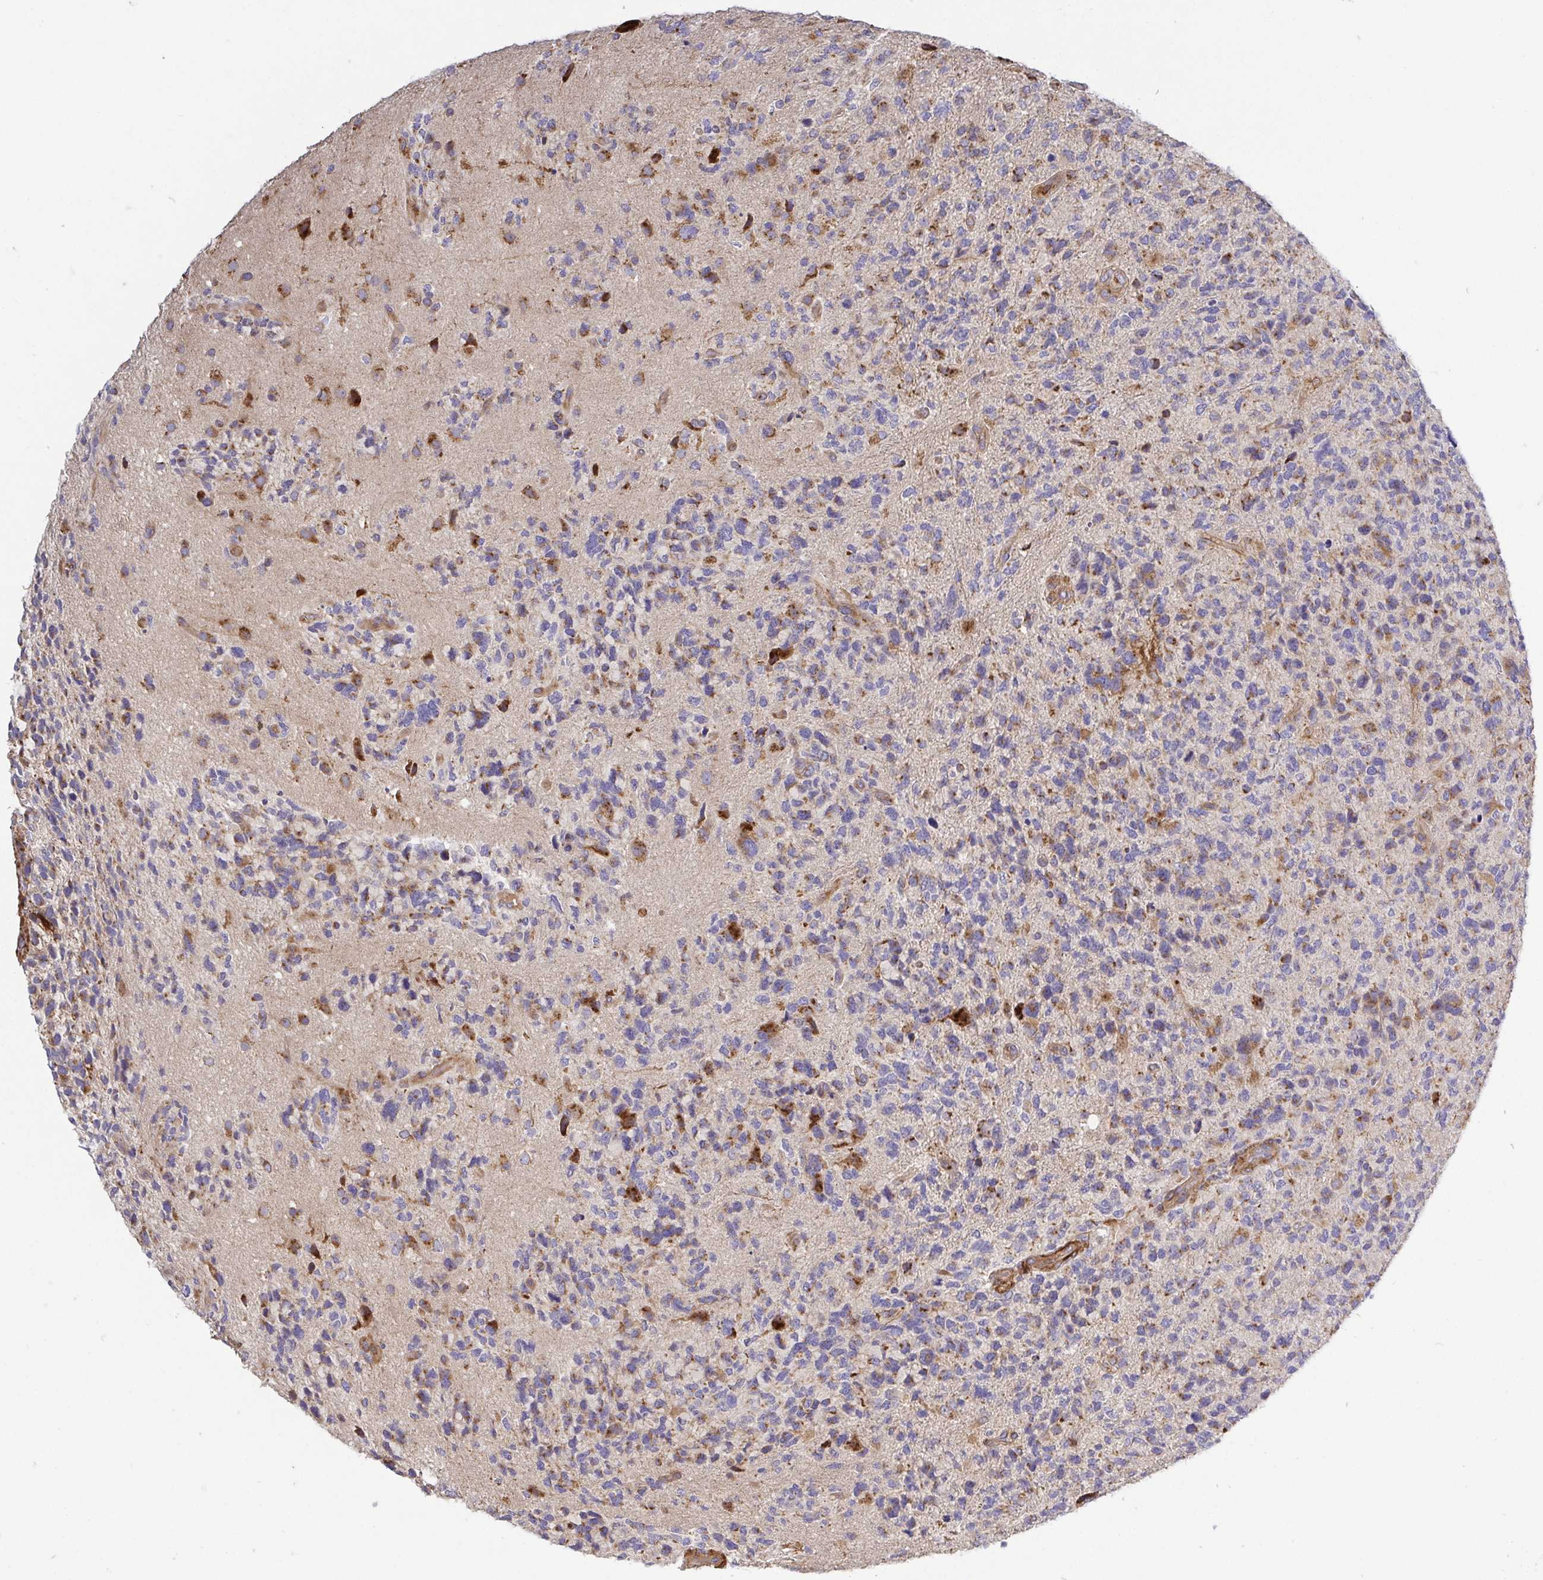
{"staining": {"intensity": "moderate", "quantity": "25%-75%", "location": "cytoplasmic/membranous"}, "tissue": "glioma", "cell_type": "Tumor cells", "image_type": "cancer", "snomed": [{"axis": "morphology", "description": "Glioma, malignant, High grade"}, {"axis": "topography", "description": "Brain"}], "caption": "Immunohistochemical staining of human glioma exhibits medium levels of moderate cytoplasmic/membranous expression in approximately 25%-75% of tumor cells. (brown staining indicates protein expression, while blue staining denotes nuclei).", "gene": "TM9SF4", "patient": {"sex": "female", "age": 71}}